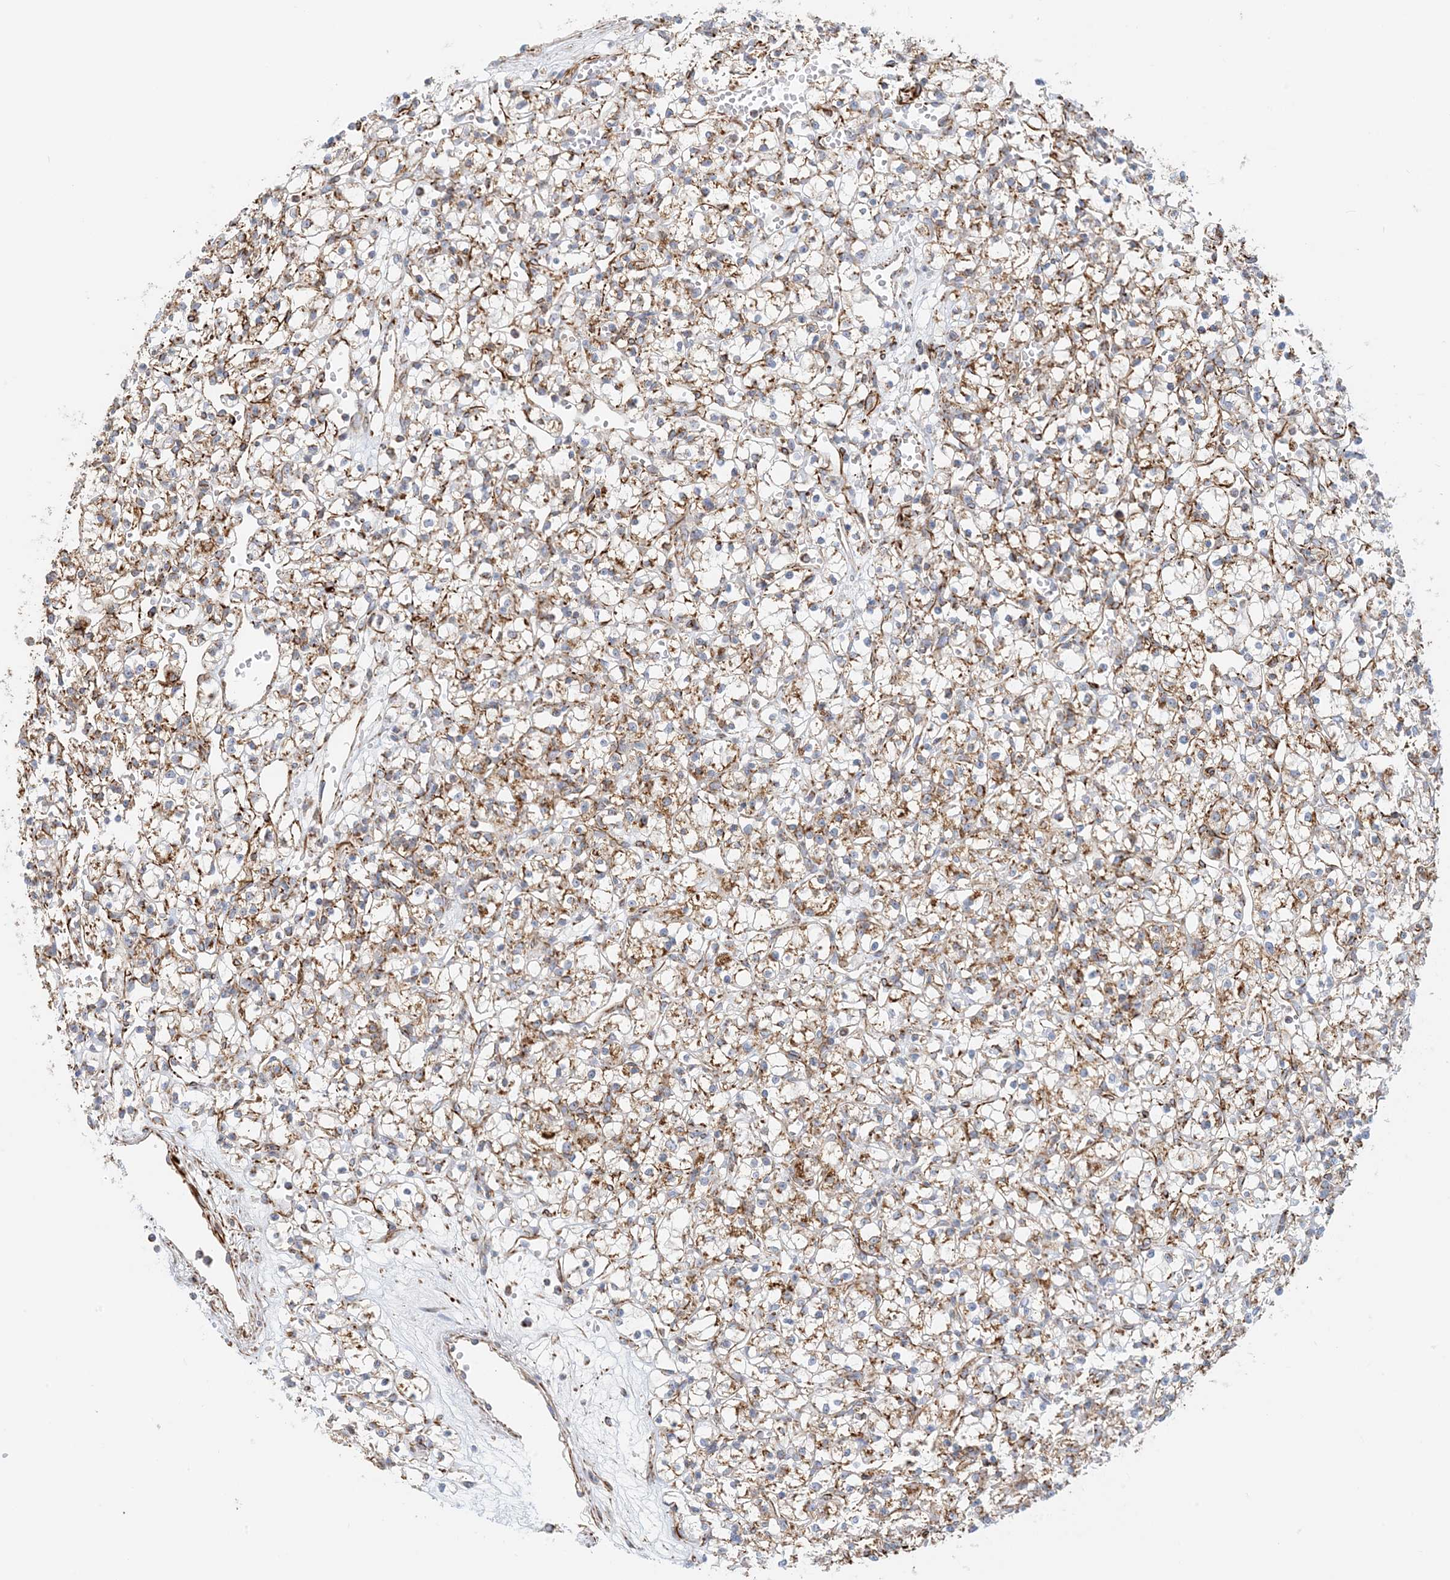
{"staining": {"intensity": "moderate", "quantity": ">75%", "location": "cytoplasmic/membranous"}, "tissue": "renal cancer", "cell_type": "Tumor cells", "image_type": "cancer", "snomed": [{"axis": "morphology", "description": "Adenocarcinoma, NOS"}, {"axis": "topography", "description": "Kidney"}], "caption": "Moderate cytoplasmic/membranous protein staining is identified in about >75% of tumor cells in renal adenocarcinoma.", "gene": "COA3", "patient": {"sex": "female", "age": 59}}